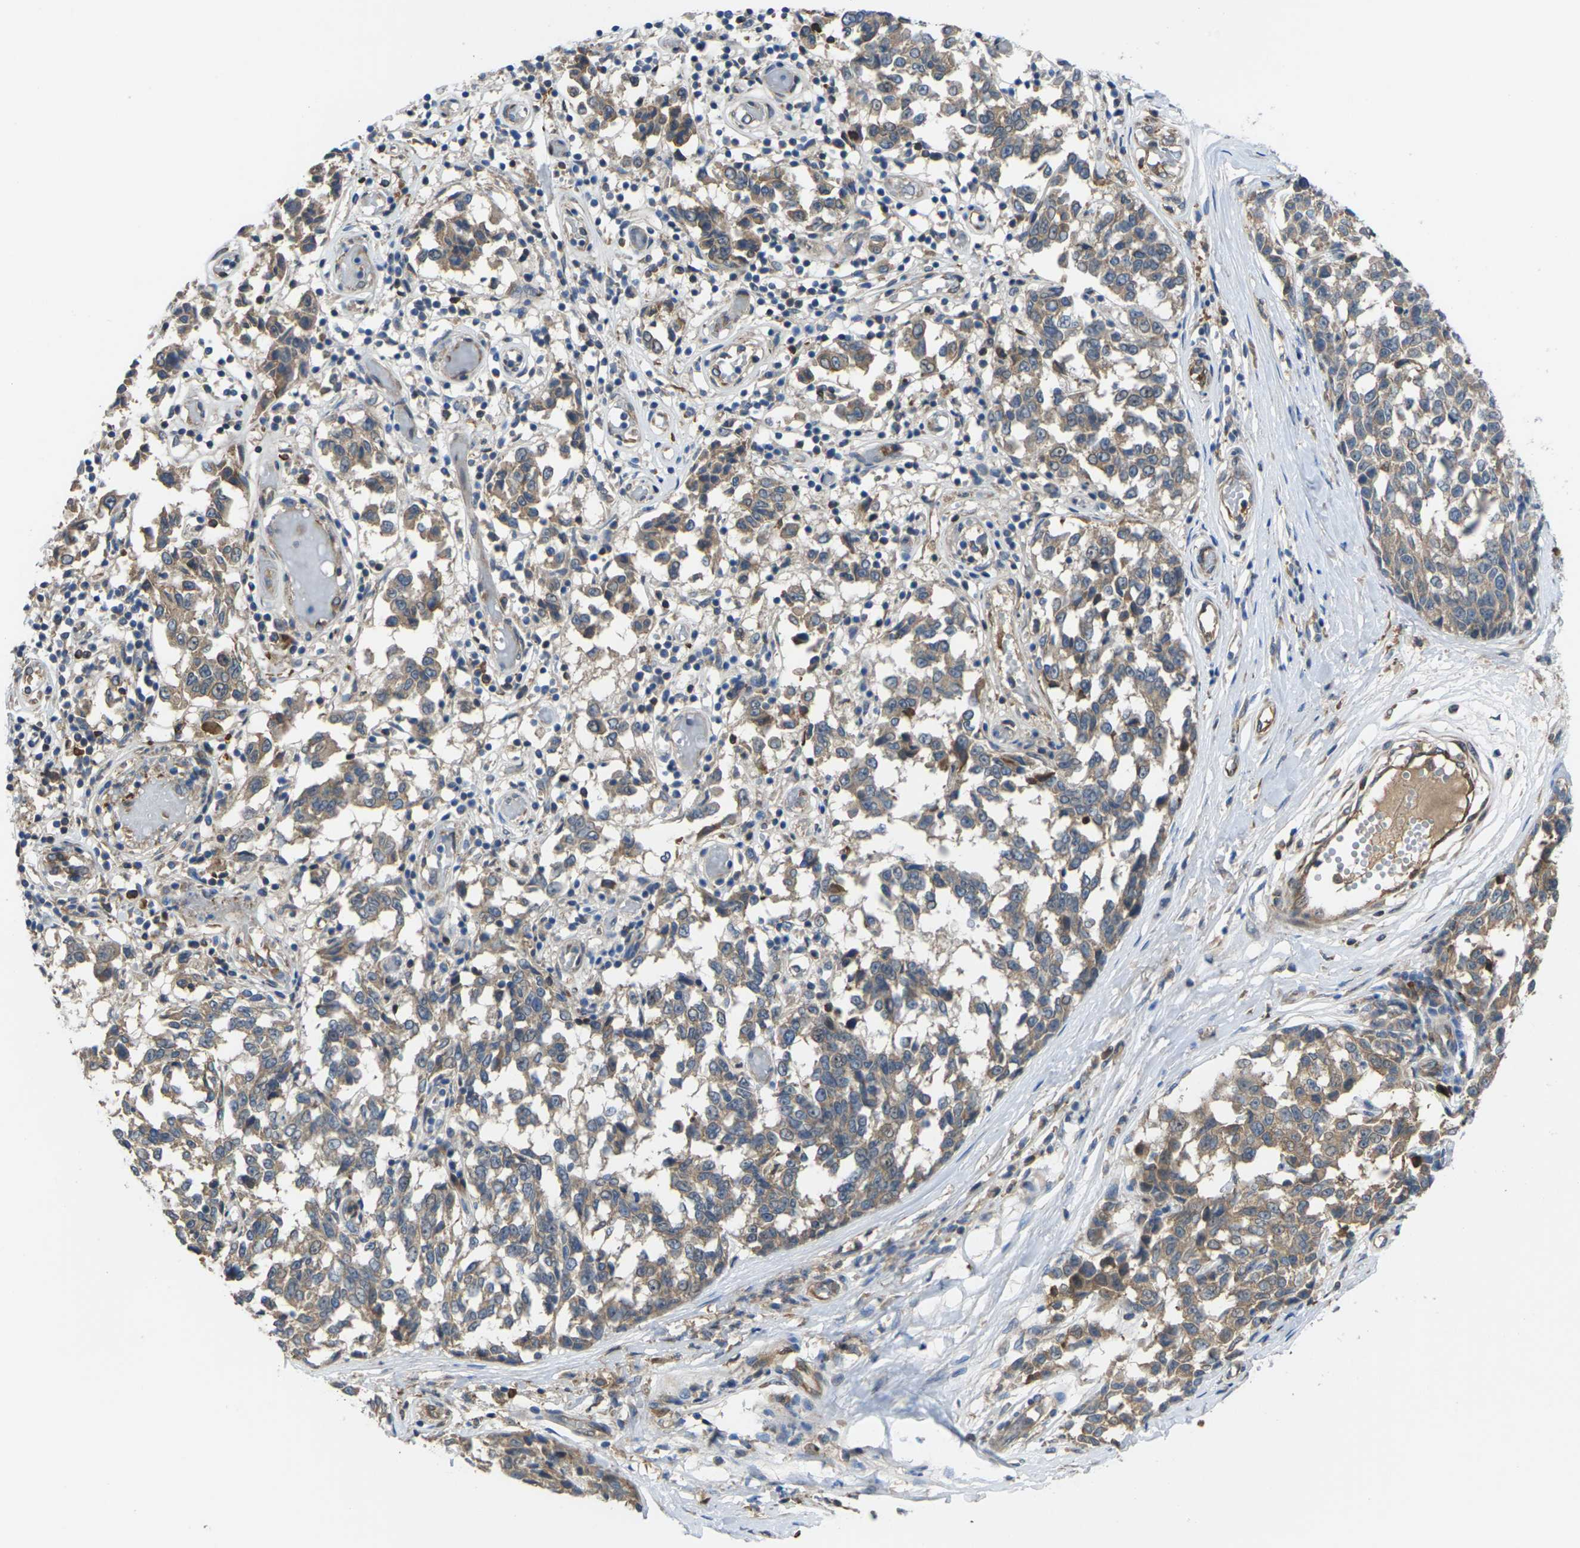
{"staining": {"intensity": "weak", "quantity": ">75%", "location": "cytoplasmic/membranous"}, "tissue": "melanoma", "cell_type": "Tumor cells", "image_type": "cancer", "snomed": [{"axis": "morphology", "description": "Malignant melanoma, NOS"}, {"axis": "topography", "description": "Skin"}], "caption": "Malignant melanoma stained with DAB immunohistochemistry exhibits low levels of weak cytoplasmic/membranous positivity in about >75% of tumor cells. (DAB IHC with brightfield microscopy, high magnification).", "gene": "TIAM1", "patient": {"sex": "female", "age": 64}}